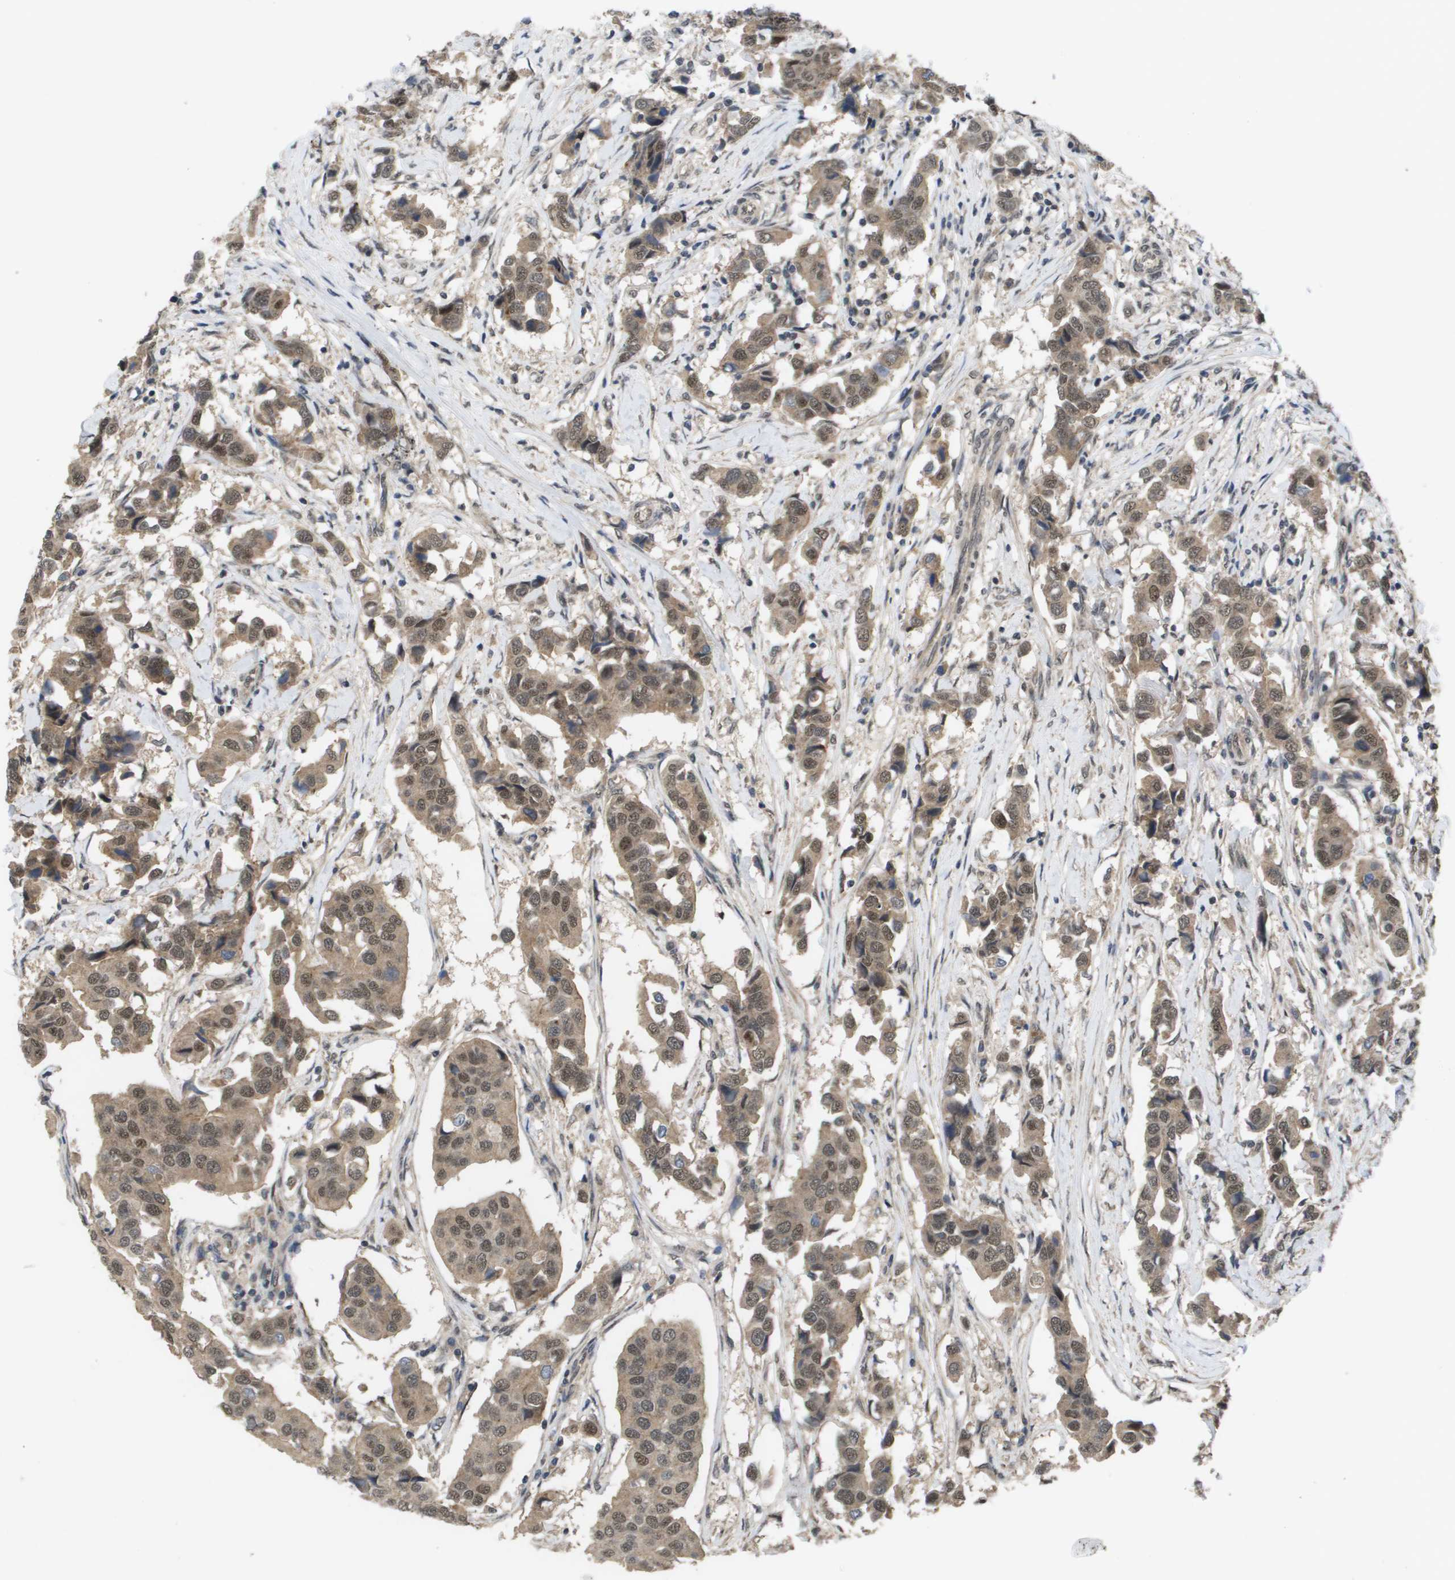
{"staining": {"intensity": "moderate", "quantity": ">75%", "location": "cytoplasmic/membranous,nuclear"}, "tissue": "breast cancer", "cell_type": "Tumor cells", "image_type": "cancer", "snomed": [{"axis": "morphology", "description": "Duct carcinoma"}, {"axis": "topography", "description": "Breast"}], "caption": "A brown stain labels moderate cytoplasmic/membranous and nuclear expression of a protein in breast cancer (intraductal carcinoma) tumor cells.", "gene": "AMBRA1", "patient": {"sex": "female", "age": 80}}